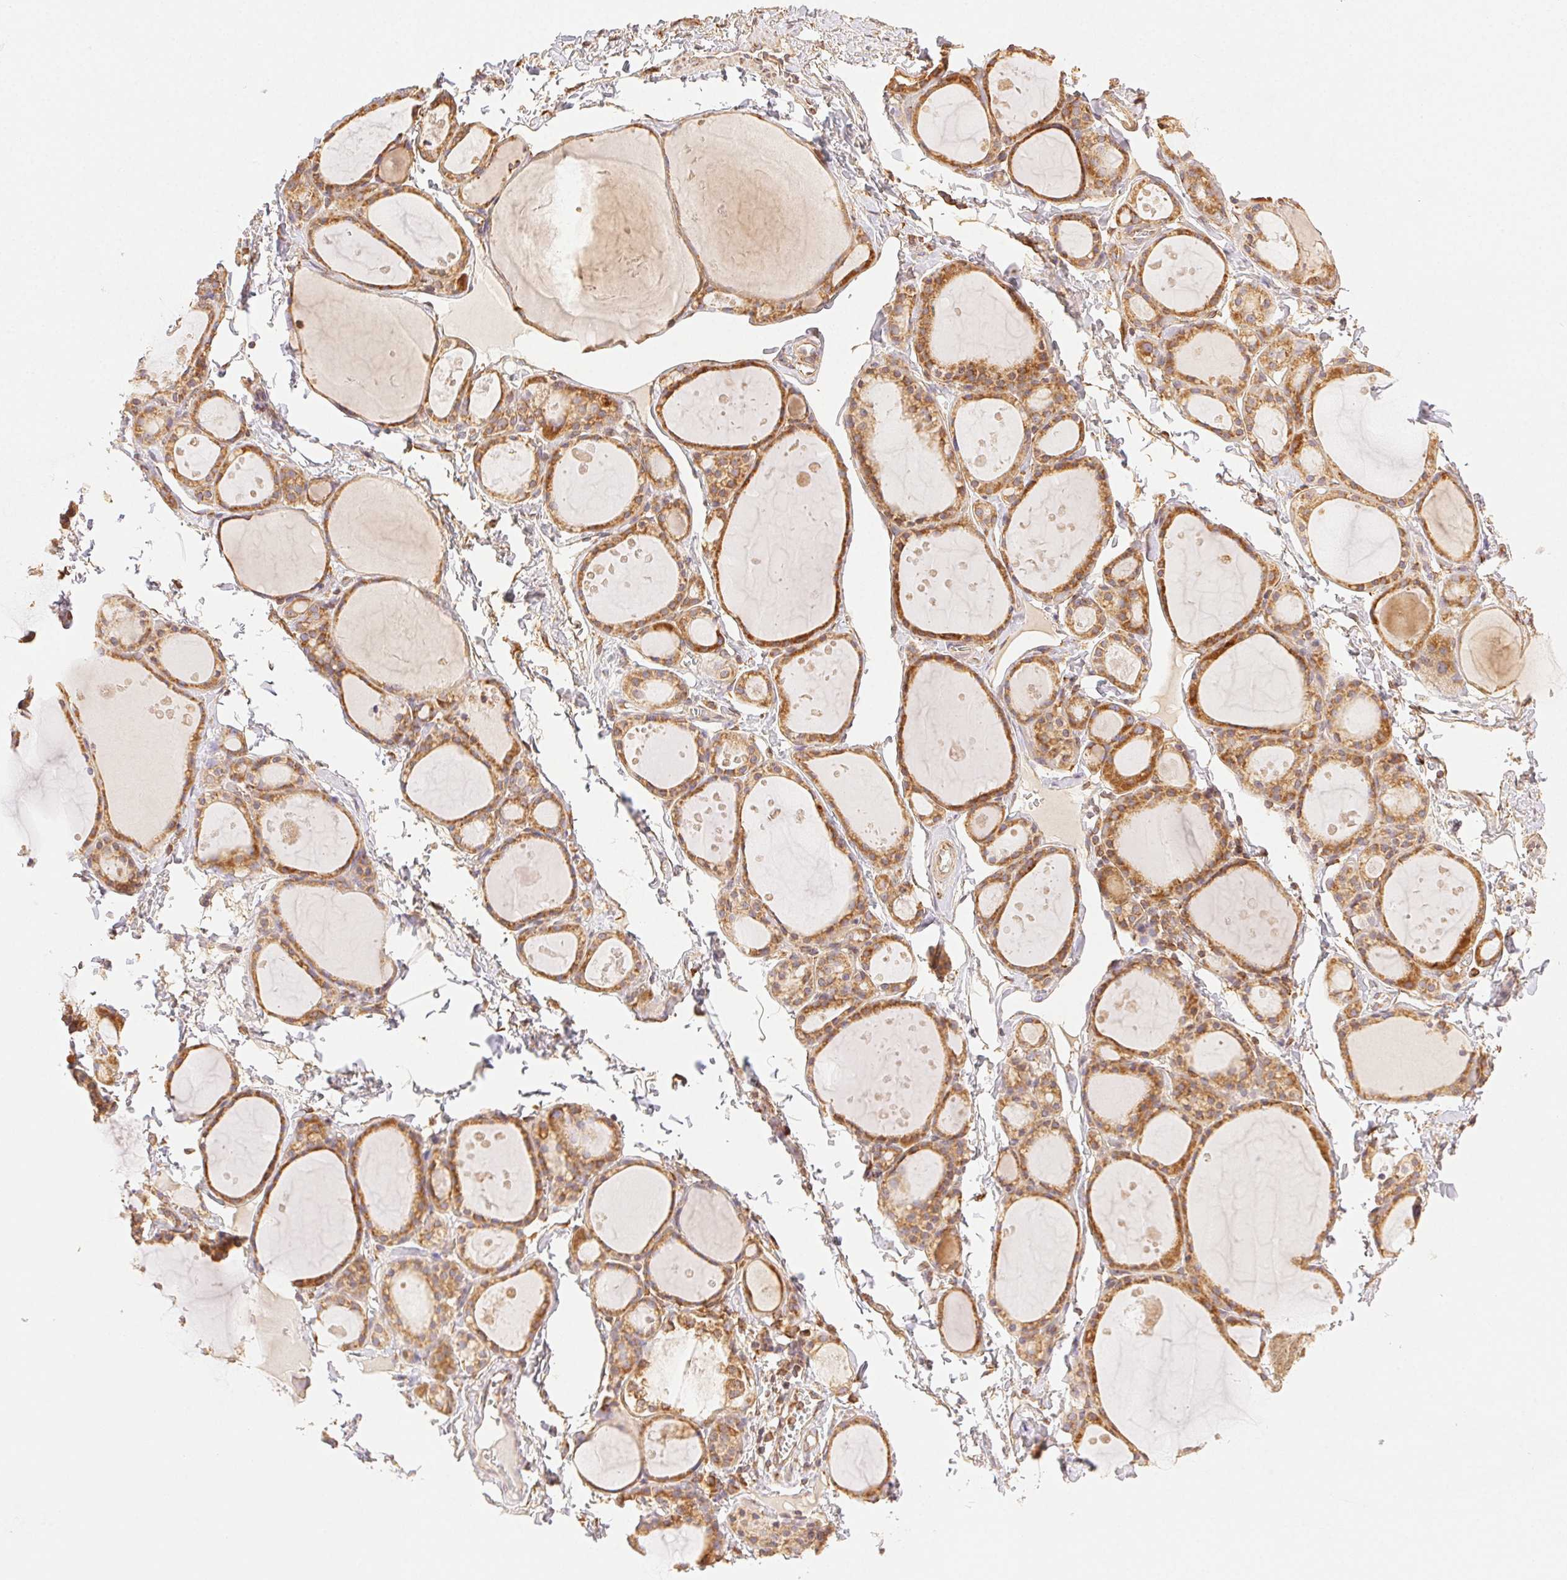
{"staining": {"intensity": "moderate", "quantity": ">75%", "location": "cytoplasmic/membranous"}, "tissue": "thyroid gland", "cell_type": "Glandular cells", "image_type": "normal", "snomed": [{"axis": "morphology", "description": "Normal tissue, NOS"}, {"axis": "topography", "description": "Thyroid gland"}], "caption": "Immunohistochemical staining of unremarkable human thyroid gland demonstrates moderate cytoplasmic/membranous protein positivity in approximately >75% of glandular cells. (DAB (3,3'-diaminobenzidine) IHC, brown staining for protein, blue staining for nuclei).", "gene": "ENTREP1", "patient": {"sex": "male", "age": 68}}